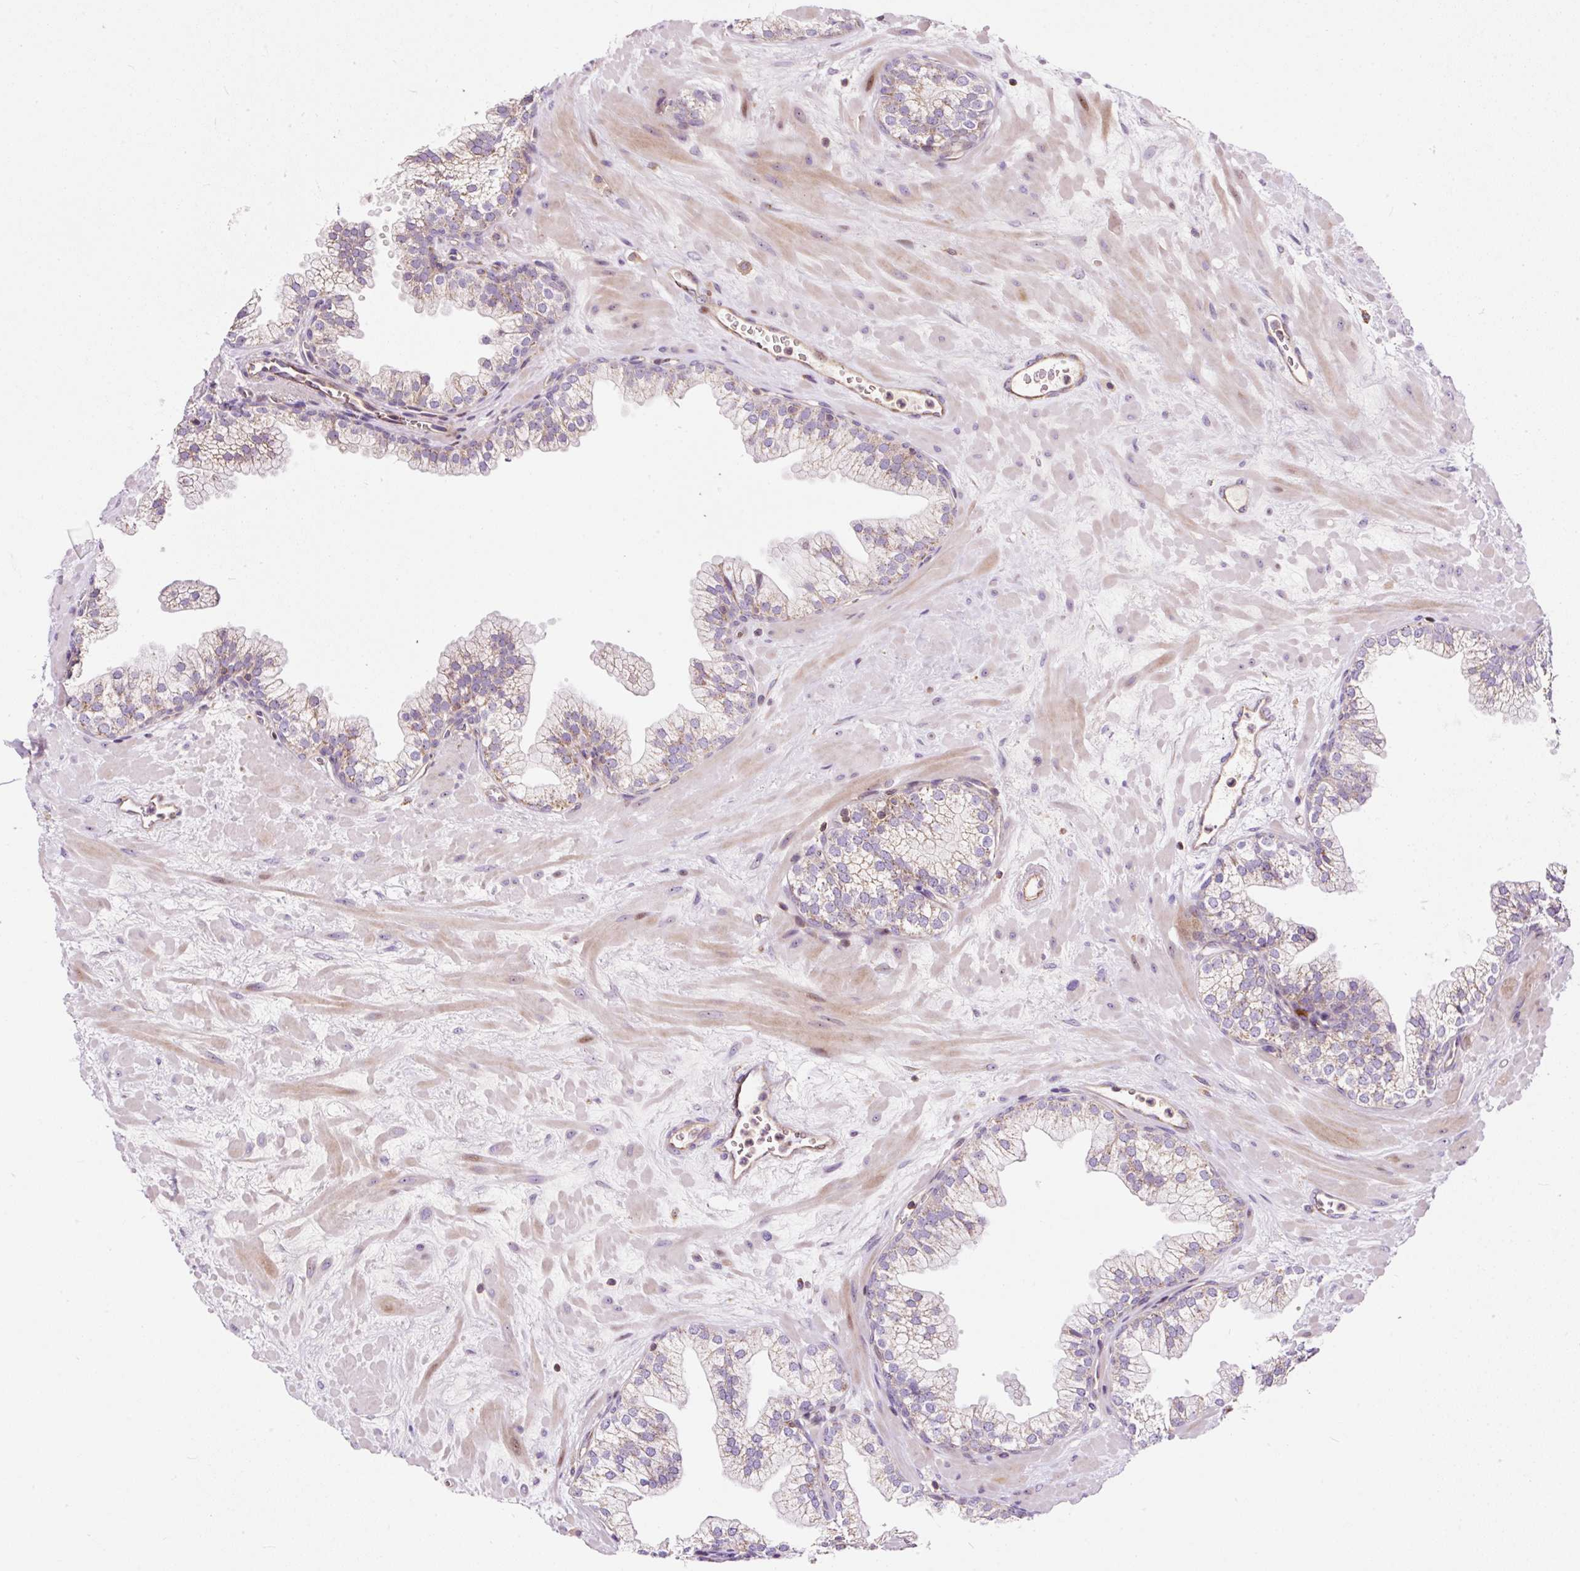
{"staining": {"intensity": "weak", "quantity": "25%-75%", "location": "cytoplasmic/membranous"}, "tissue": "prostate", "cell_type": "Glandular cells", "image_type": "normal", "snomed": [{"axis": "morphology", "description": "Normal tissue, NOS"}, {"axis": "topography", "description": "Prostate"}, {"axis": "topography", "description": "Peripheral nerve tissue"}], "caption": "High-magnification brightfield microscopy of normal prostate stained with DAB (brown) and counterstained with hematoxylin (blue). glandular cells exhibit weak cytoplasmic/membranous staining is seen in about25%-75% of cells.", "gene": "BOLA3", "patient": {"sex": "male", "age": 61}}